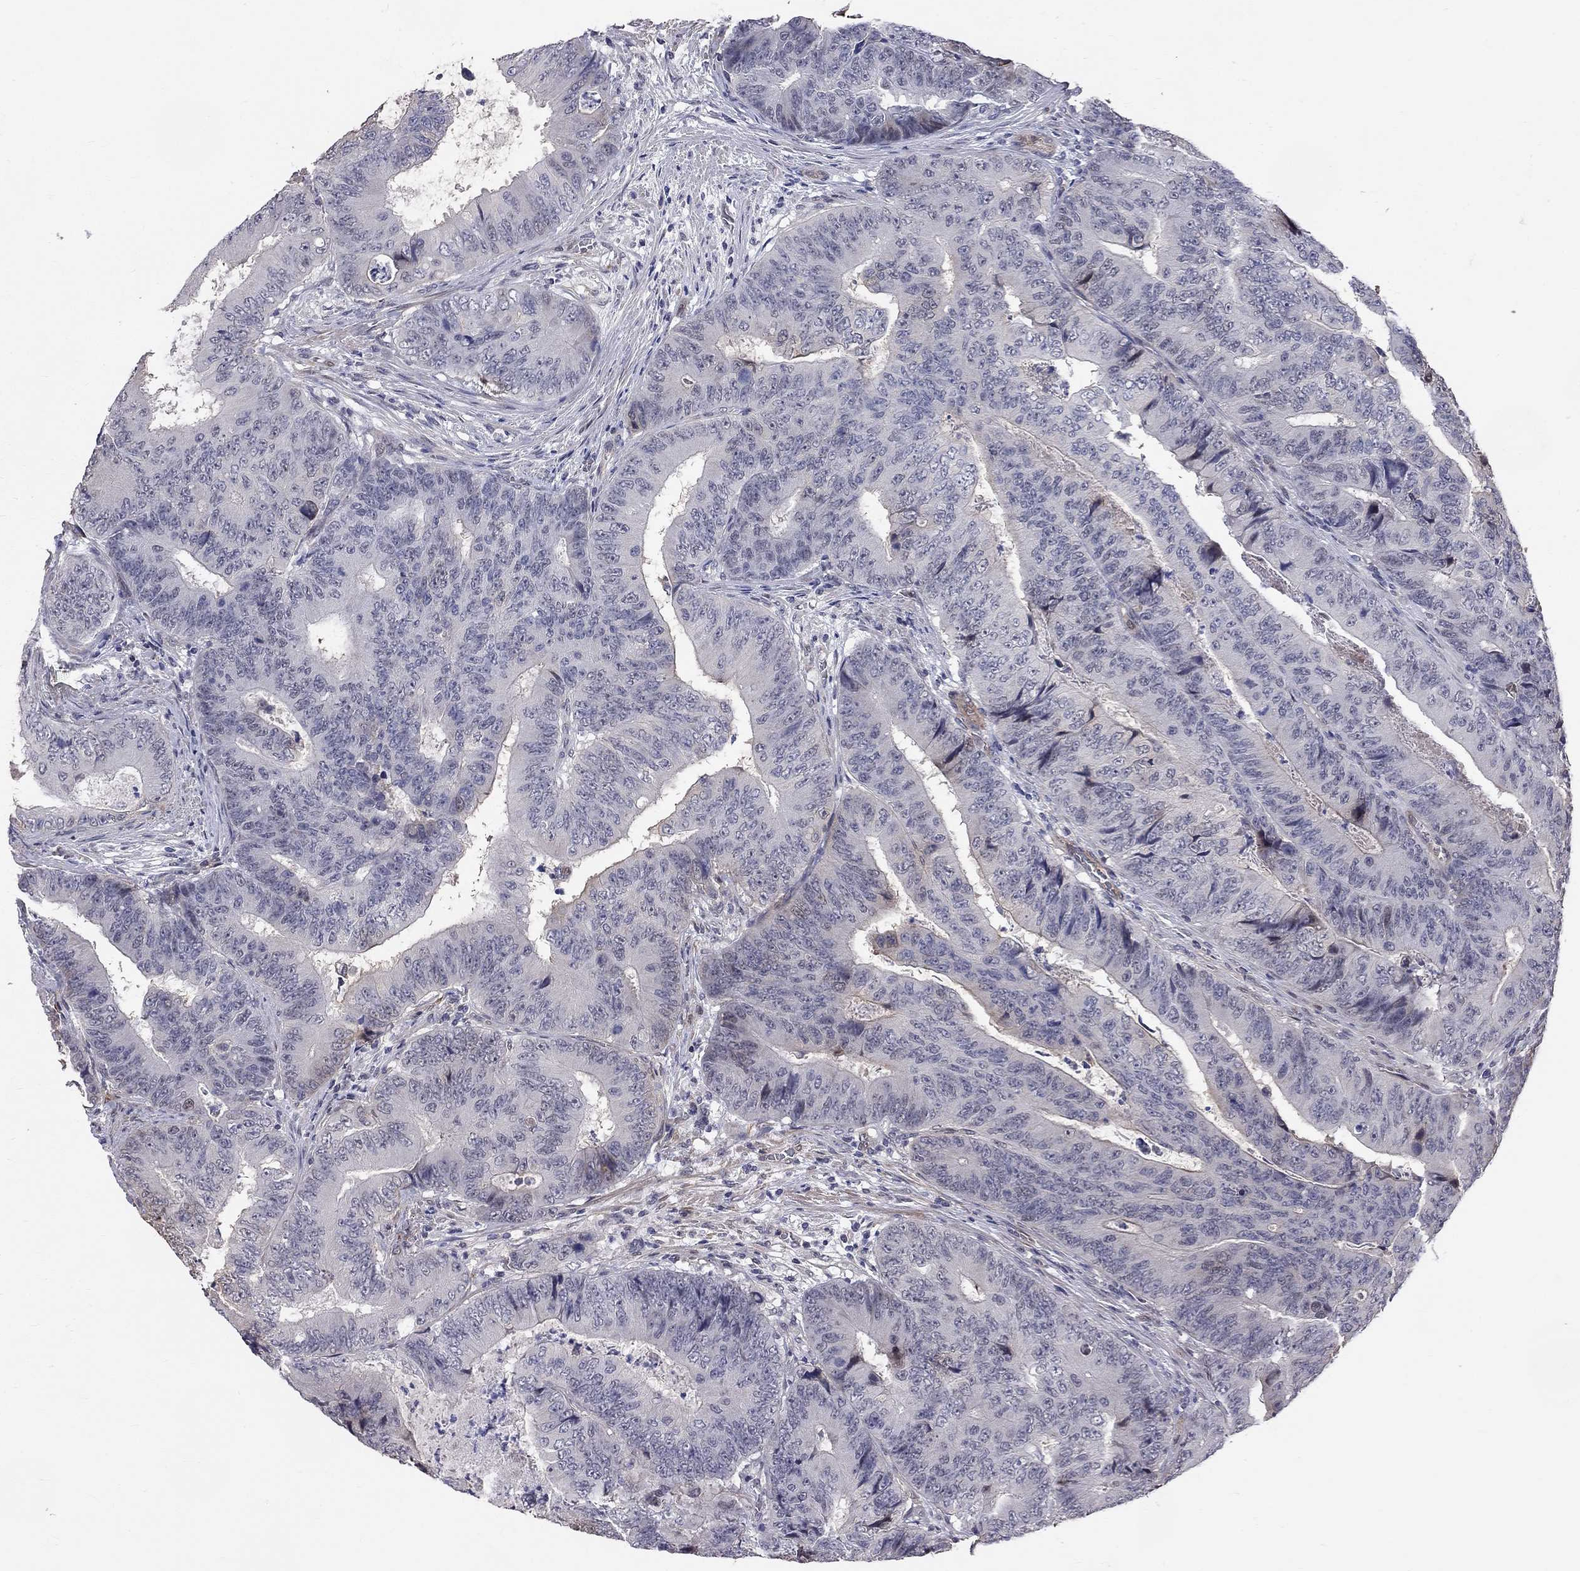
{"staining": {"intensity": "negative", "quantity": "none", "location": "none"}, "tissue": "colorectal cancer", "cell_type": "Tumor cells", "image_type": "cancer", "snomed": [{"axis": "morphology", "description": "Adenocarcinoma, NOS"}, {"axis": "topography", "description": "Colon"}], "caption": "High power microscopy histopathology image of an immunohistochemistry (IHC) image of colorectal cancer (adenocarcinoma), revealing no significant positivity in tumor cells.", "gene": "GJB4", "patient": {"sex": "female", "age": 48}}